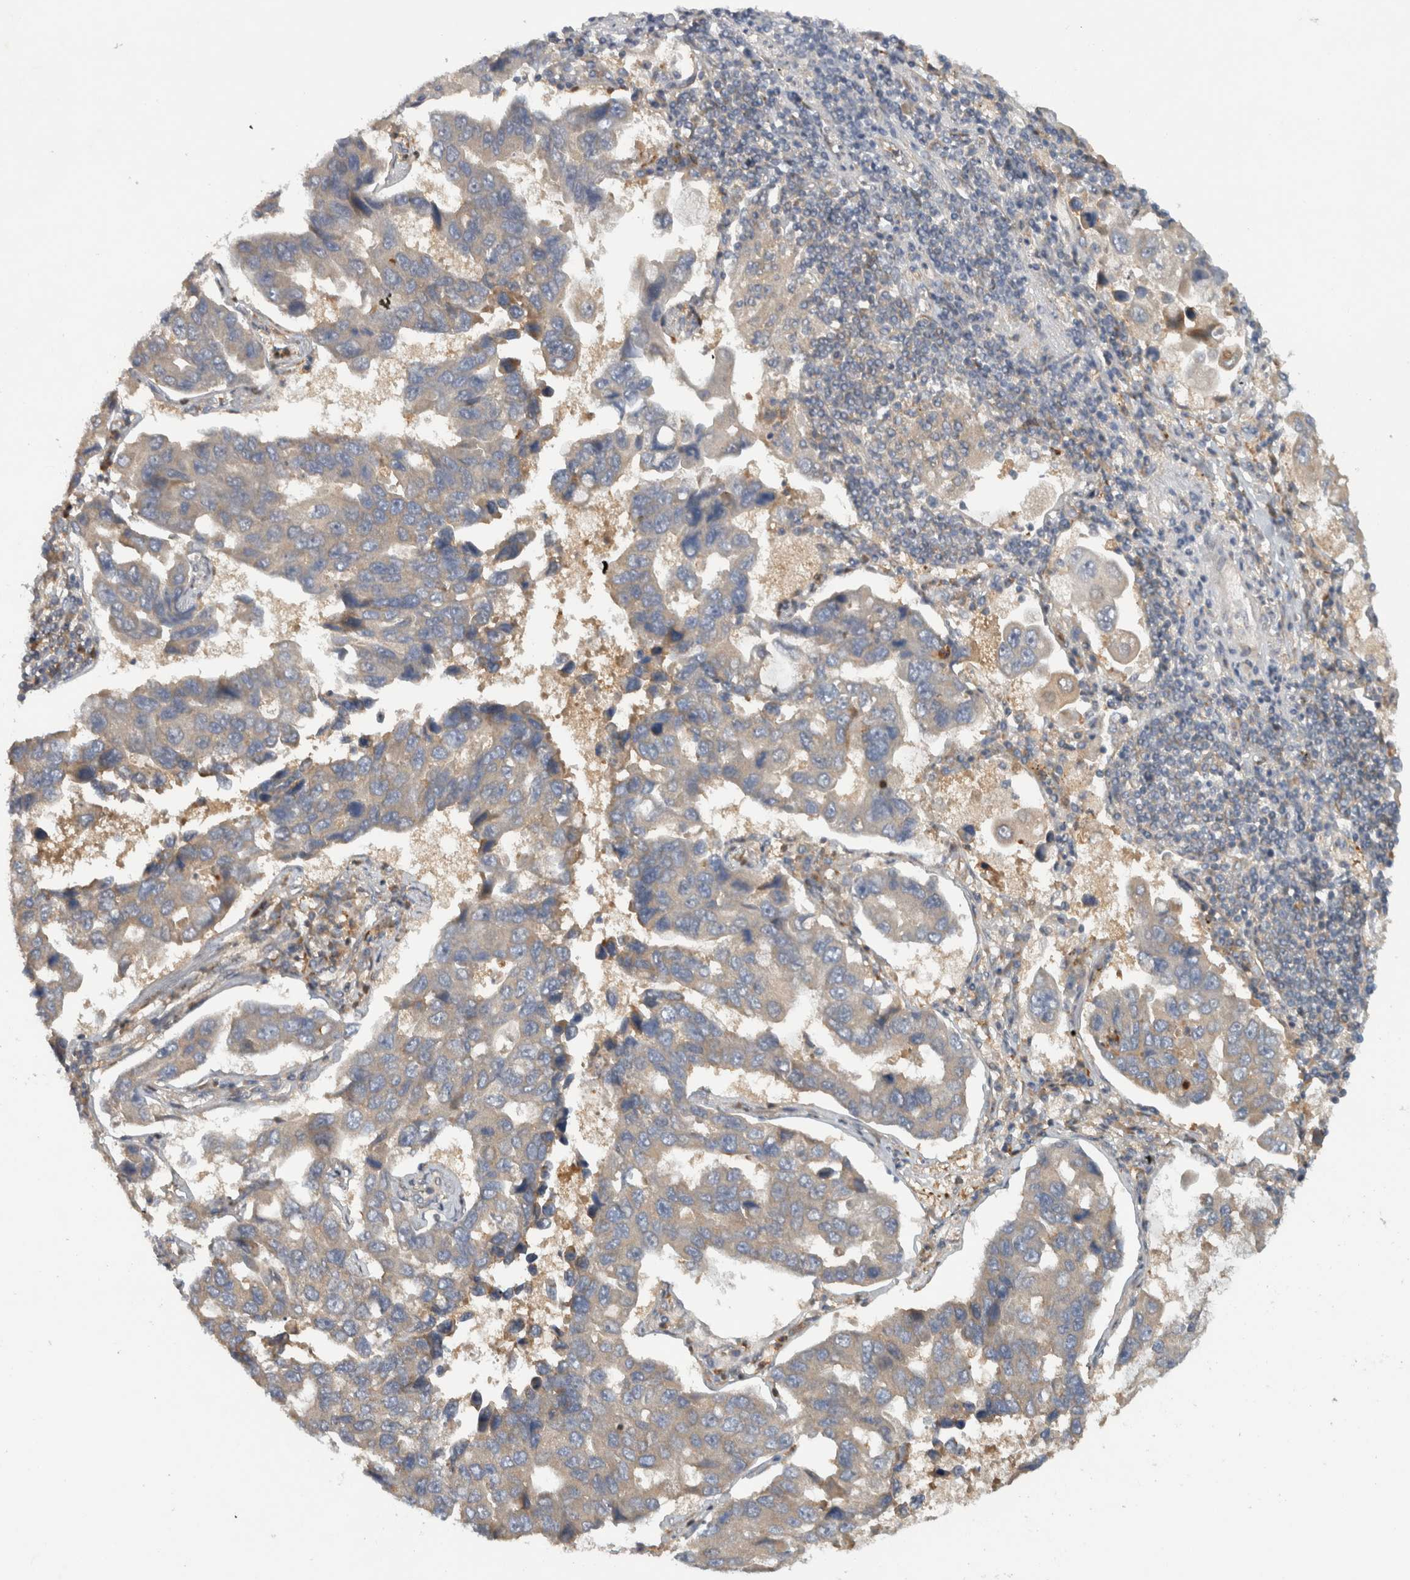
{"staining": {"intensity": "weak", "quantity": "<25%", "location": "cytoplasmic/membranous"}, "tissue": "lung cancer", "cell_type": "Tumor cells", "image_type": "cancer", "snomed": [{"axis": "morphology", "description": "Adenocarcinoma, NOS"}, {"axis": "topography", "description": "Lung"}], "caption": "This is an immunohistochemistry micrograph of human lung cancer. There is no staining in tumor cells.", "gene": "VEPH1", "patient": {"sex": "male", "age": 64}}